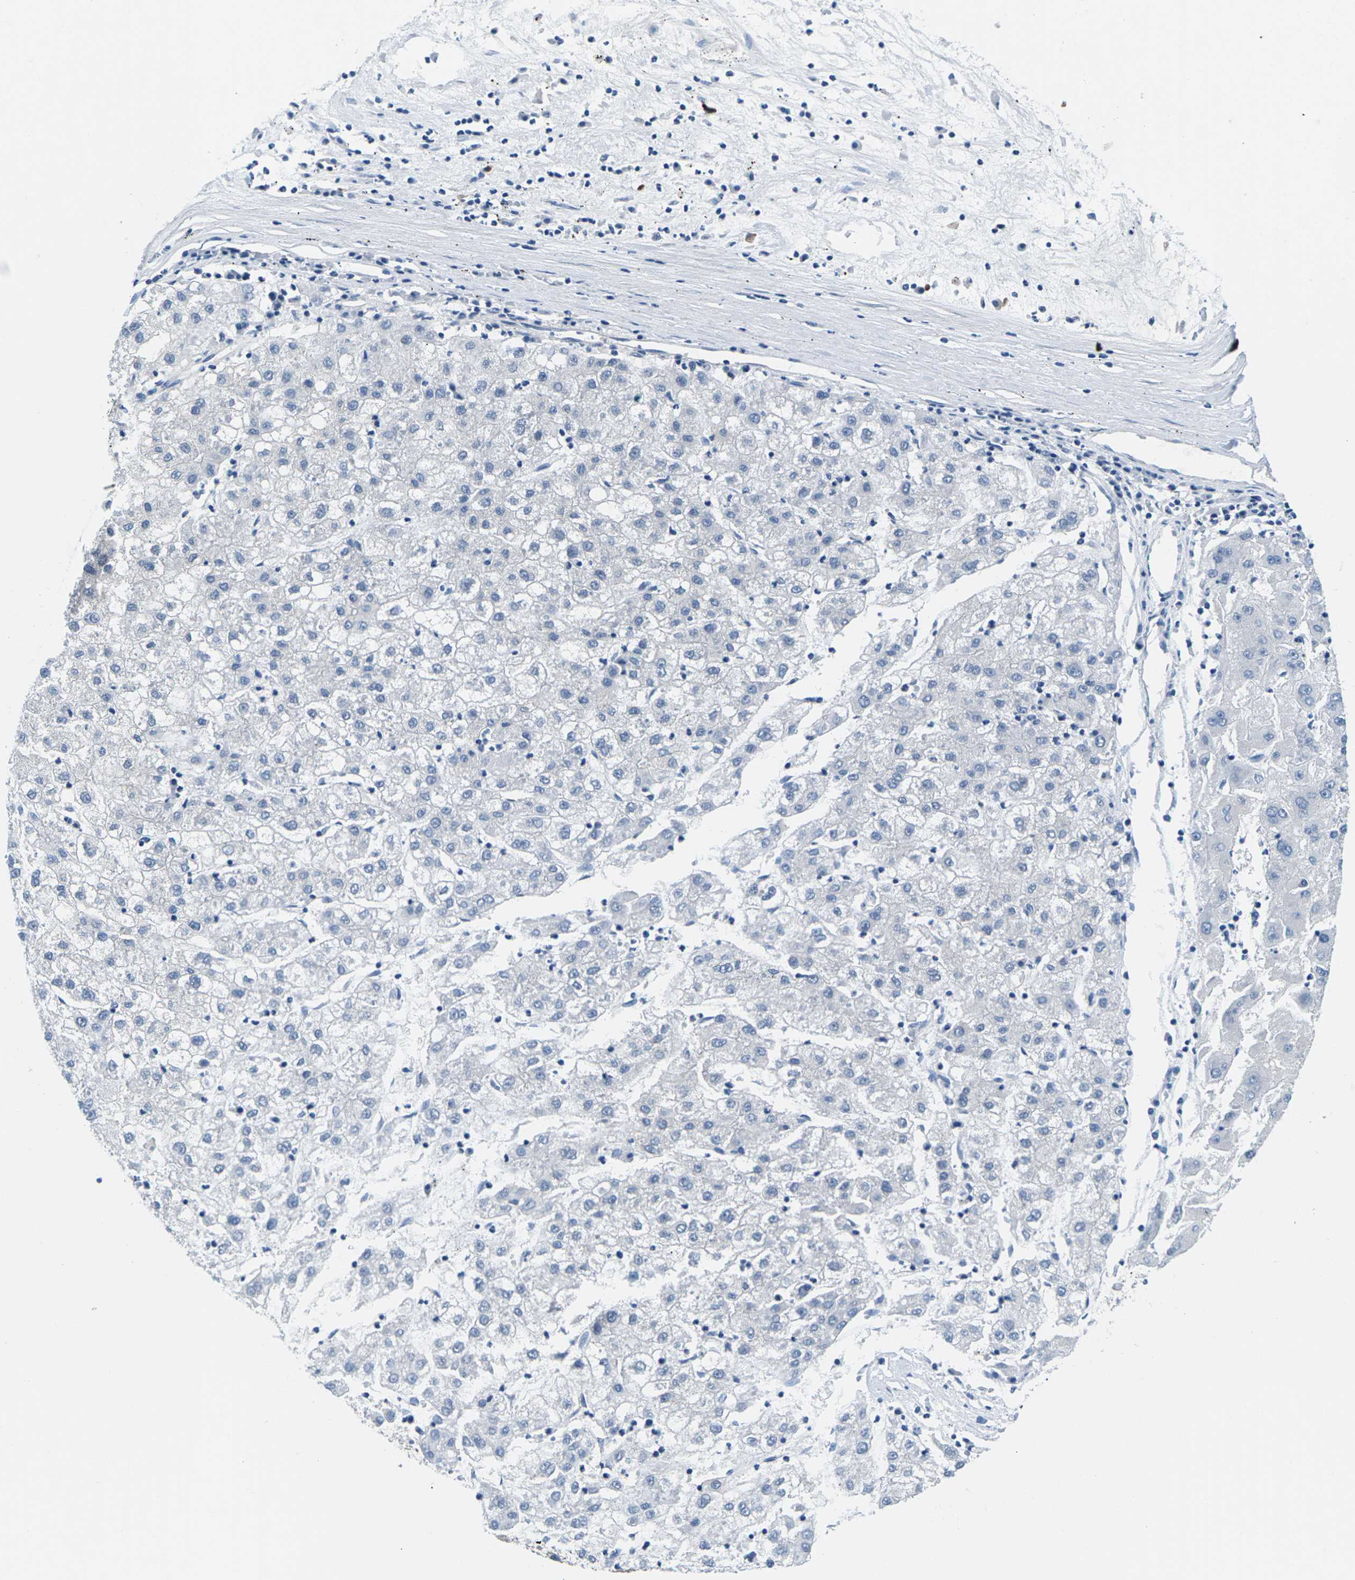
{"staining": {"intensity": "negative", "quantity": "none", "location": "none"}, "tissue": "liver cancer", "cell_type": "Tumor cells", "image_type": "cancer", "snomed": [{"axis": "morphology", "description": "Carcinoma, Hepatocellular, NOS"}, {"axis": "topography", "description": "Liver"}], "caption": "High power microscopy histopathology image of an IHC histopathology image of liver cancer (hepatocellular carcinoma), revealing no significant staining in tumor cells.", "gene": "TSPAN2", "patient": {"sex": "male", "age": 72}}